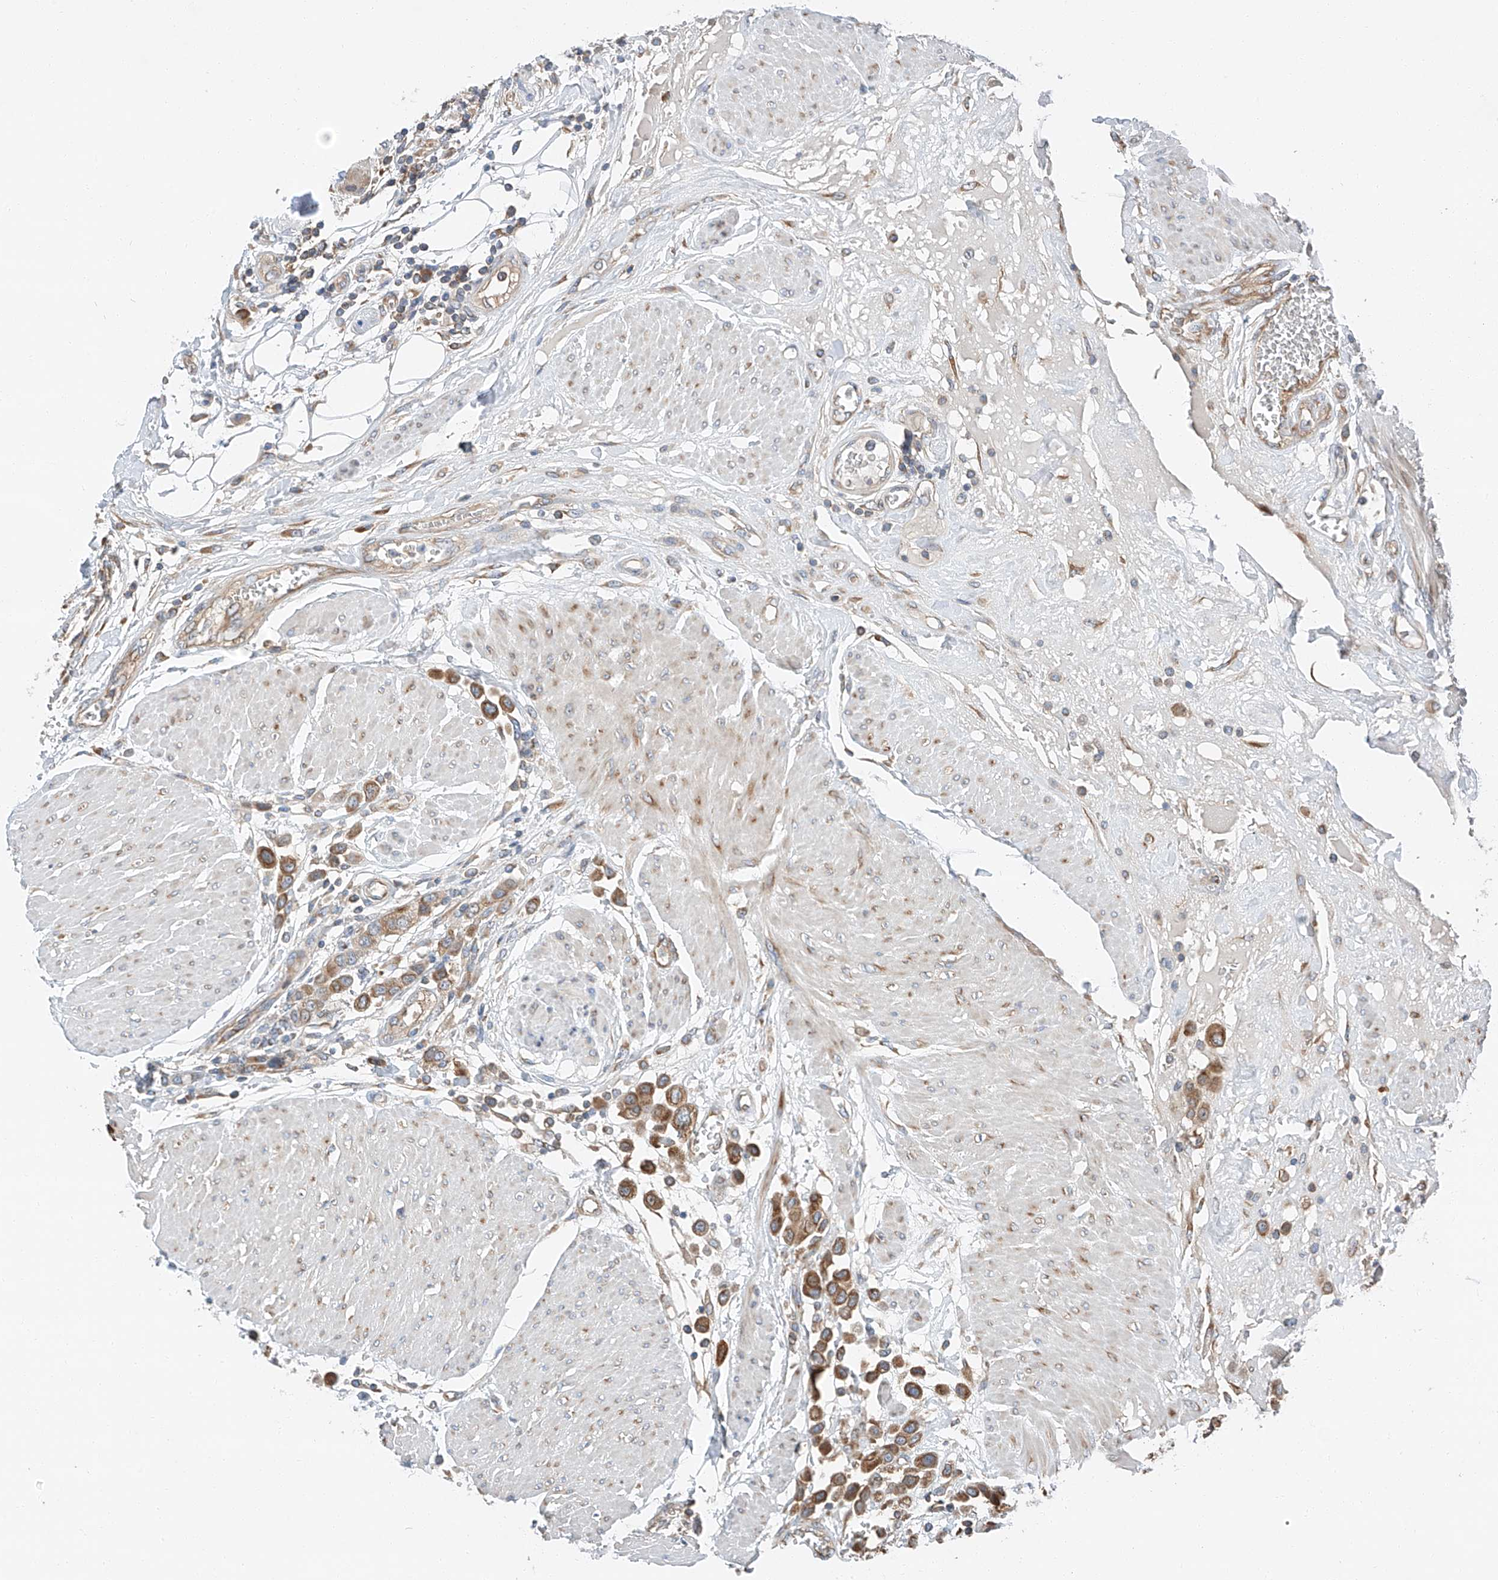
{"staining": {"intensity": "strong", "quantity": "25%-75%", "location": "cytoplasmic/membranous"}, "tissue": "urothelial cancer", "cell_type": "Tumor cells", "image_type": "cancer", "snomed": [{"axis": "morphology", "description": "Urothelial carcinoma, High grade"}, {"axis": "topography", "description": "Urinary bladder"}], "caption": "IHC (DAB) staining of human urothelial cancer exhibits strong cytoplasmic/membranous protein staining in approximately 25%-75% of tumor cells.", "gene": "ZC3H15", "patient": {"sex": "male", "age": 50}}